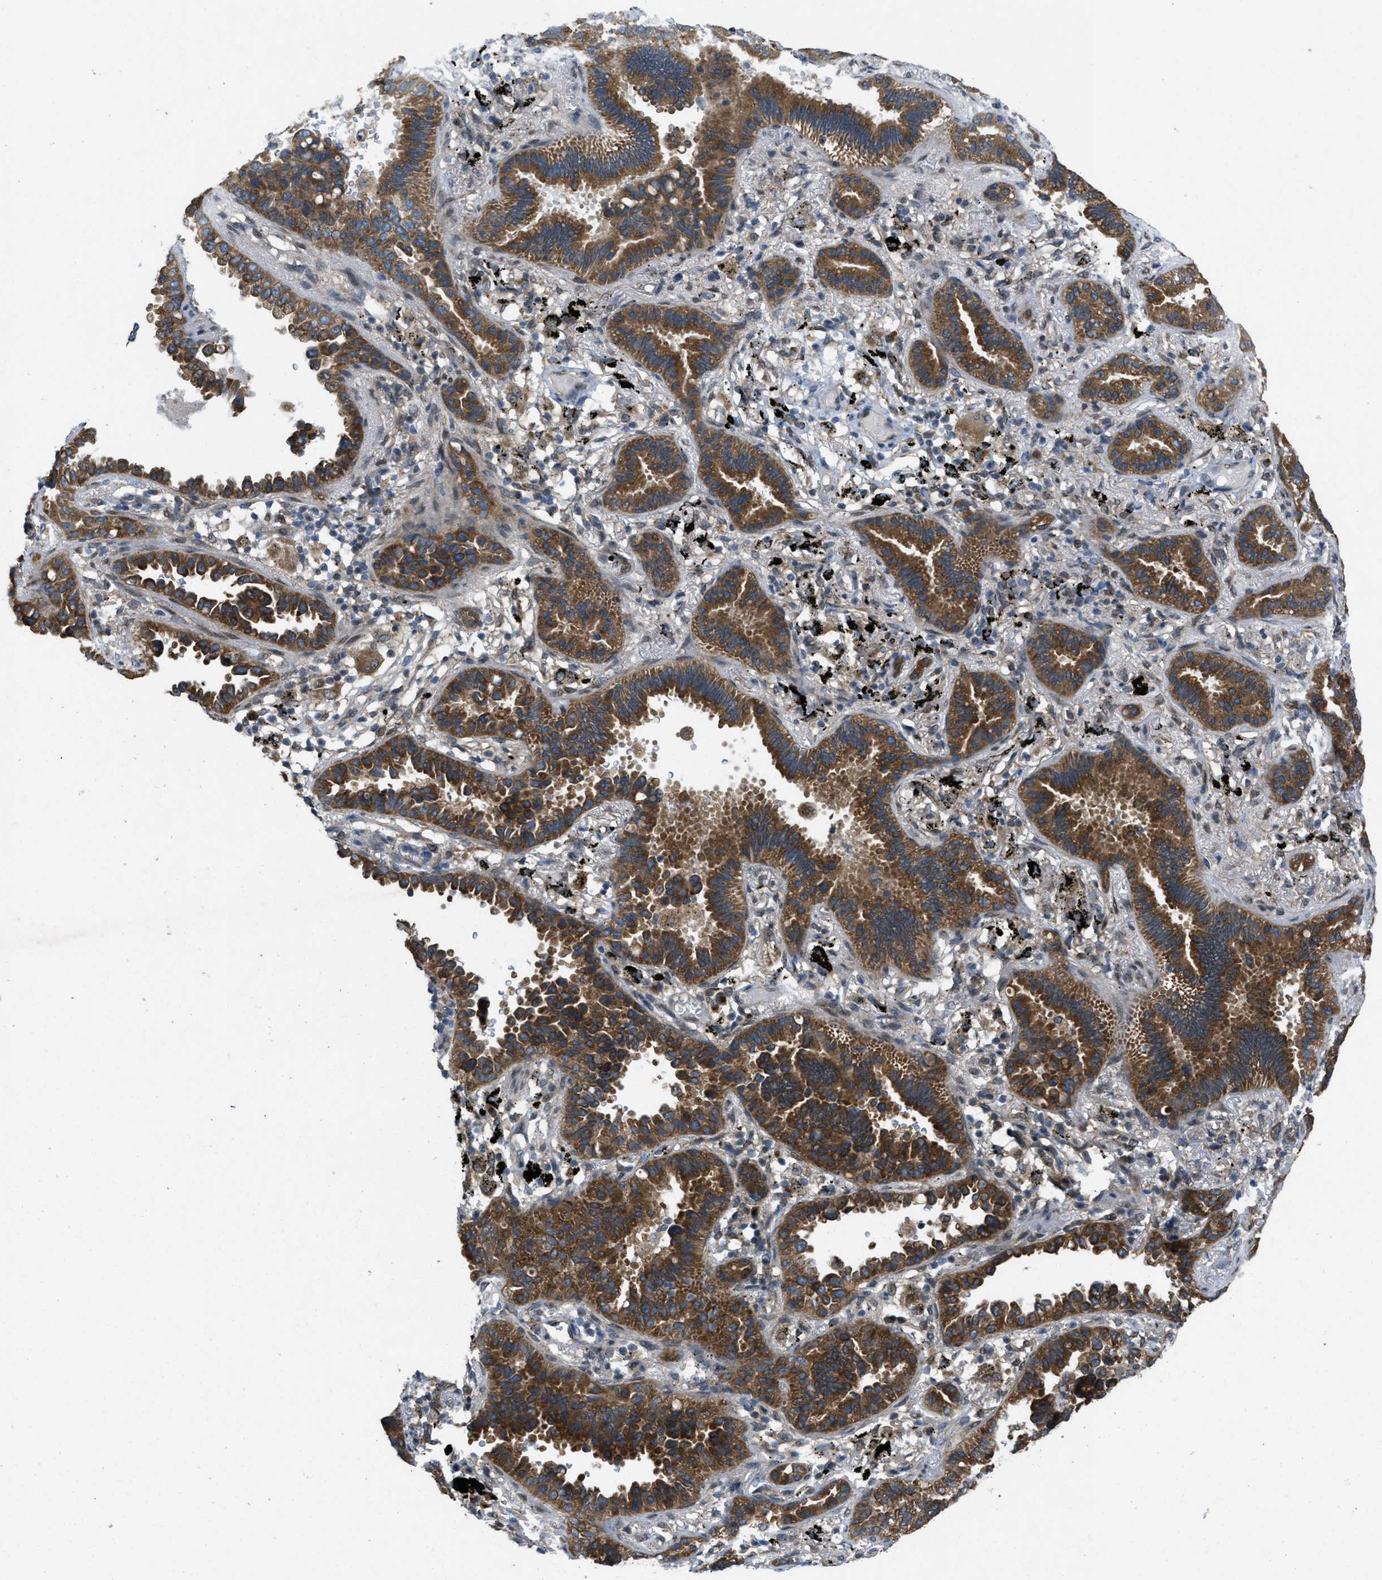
{"staining": {"intensity": "moderate", "quantity": ">75%", "location": "cytoplasmic/membranous"}, "tissue": "lung cancer", "cell_type": "Tumor cells", "image_type": "cancer", "snomed": [{"axis": "morphology", "description": "Normal tissue, NOS"}, {"axis": "morphology", "description": "Adenocarcinoma, NOS"}, {"axis": "topography", "description": "Lung"}], "caption": "Lung adenocarcinoma stained for a protein (brown) displays moderate cytoplasmic/membranous positive staining in about >75% of tumor cells.", "gene": "IFNLR1", "patient": {"sex": "male", "age": 59}}